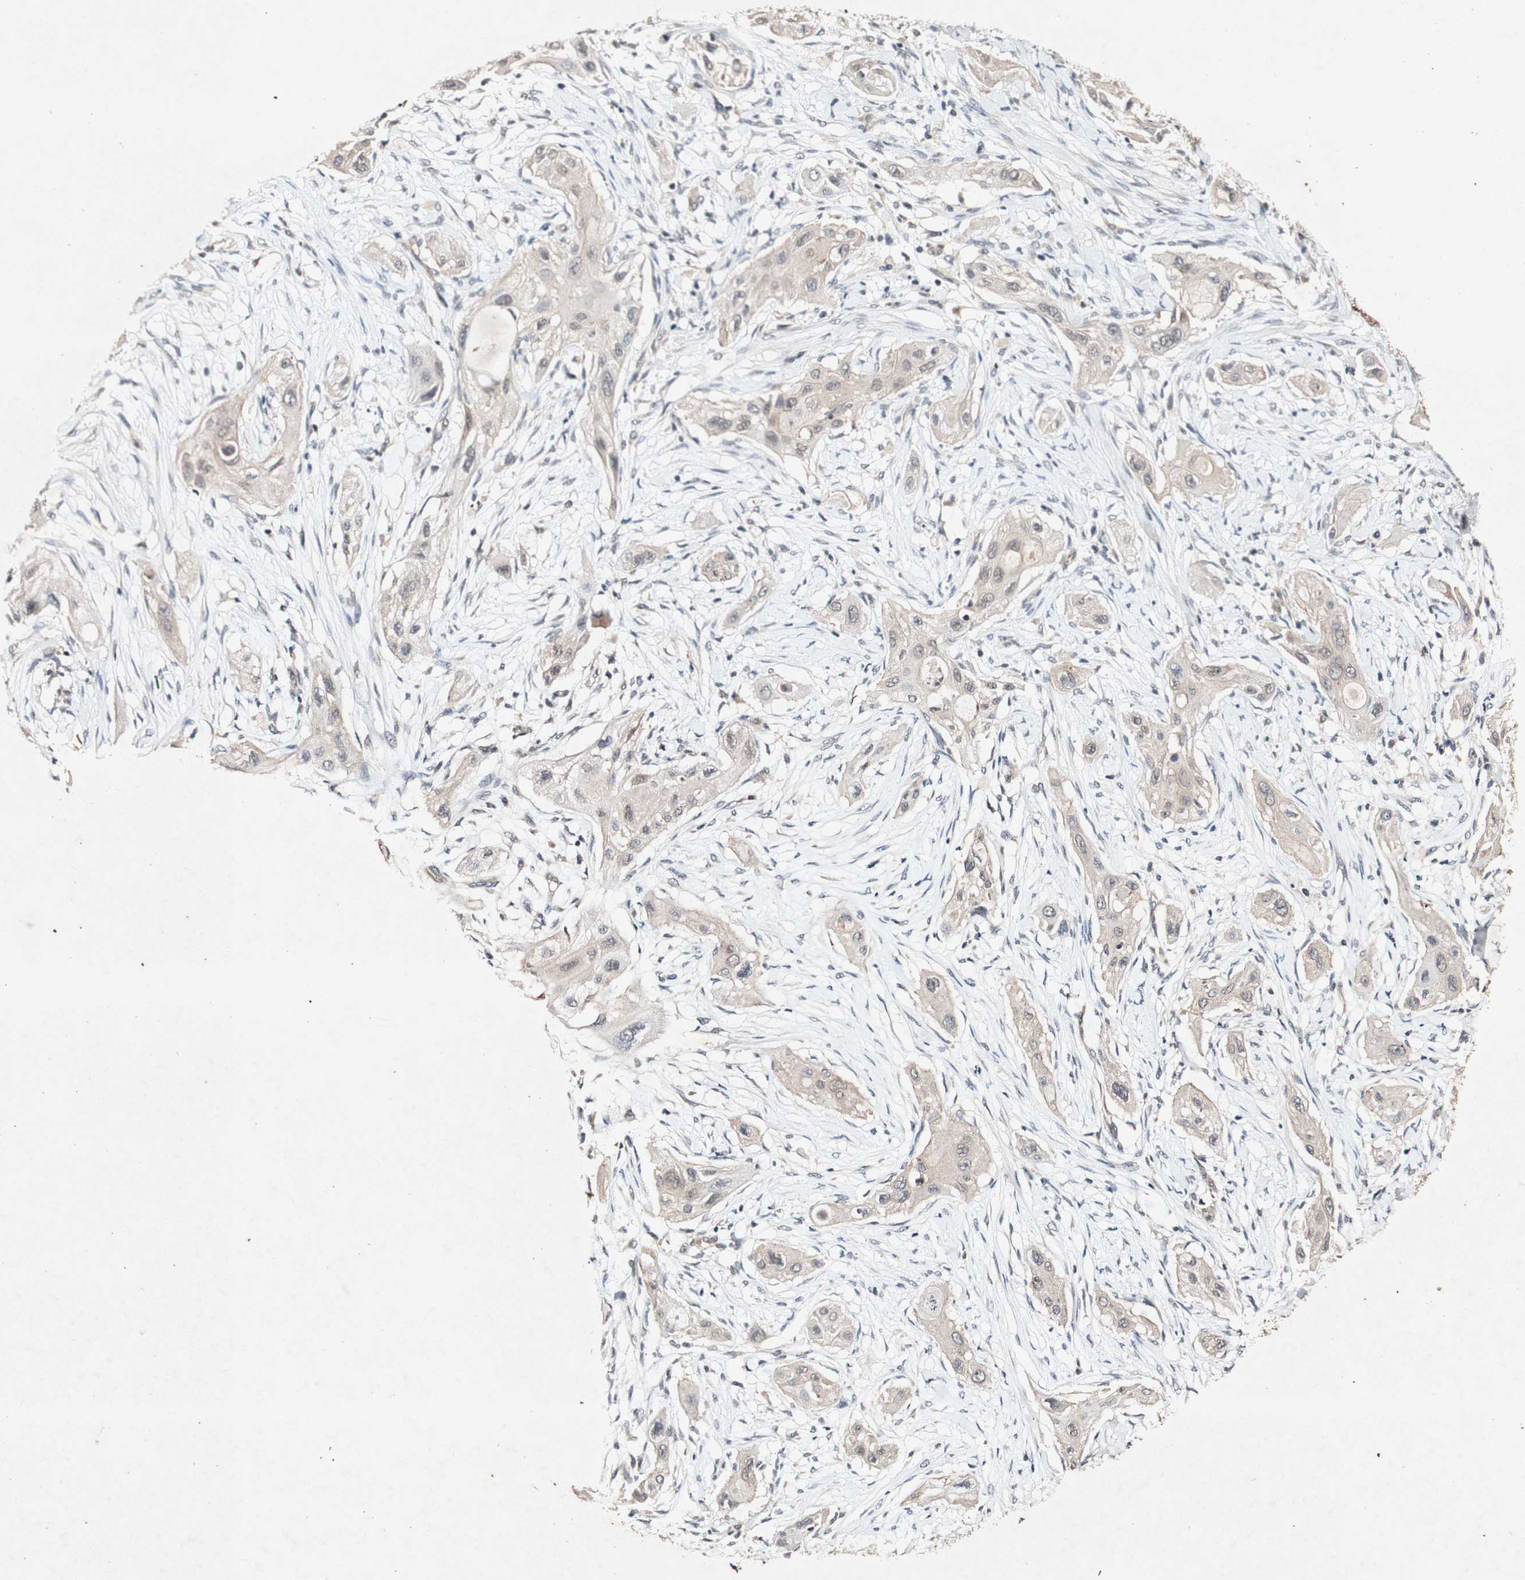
{"staining": {"intensity": "weak", "quantity": ">75%", "location": "cytoplasmic/membranous"}, "tissue": "lung cancer", "cell_type": "Tumor cells", "image_type": "cancer", "snomed": [{"axis": "morphology", "description": "Squamous cell carcinoma, NOS"}, {"axis": "topography", "description": "Lung"}], "caption": "An image of squamous cell carcinoma (lung) stained for a protein reveals weak cytoplasmic/membranous brown staining in tumor cells.", "gene": "PIN1", "patient": {"sex": "female", "age": 47}}